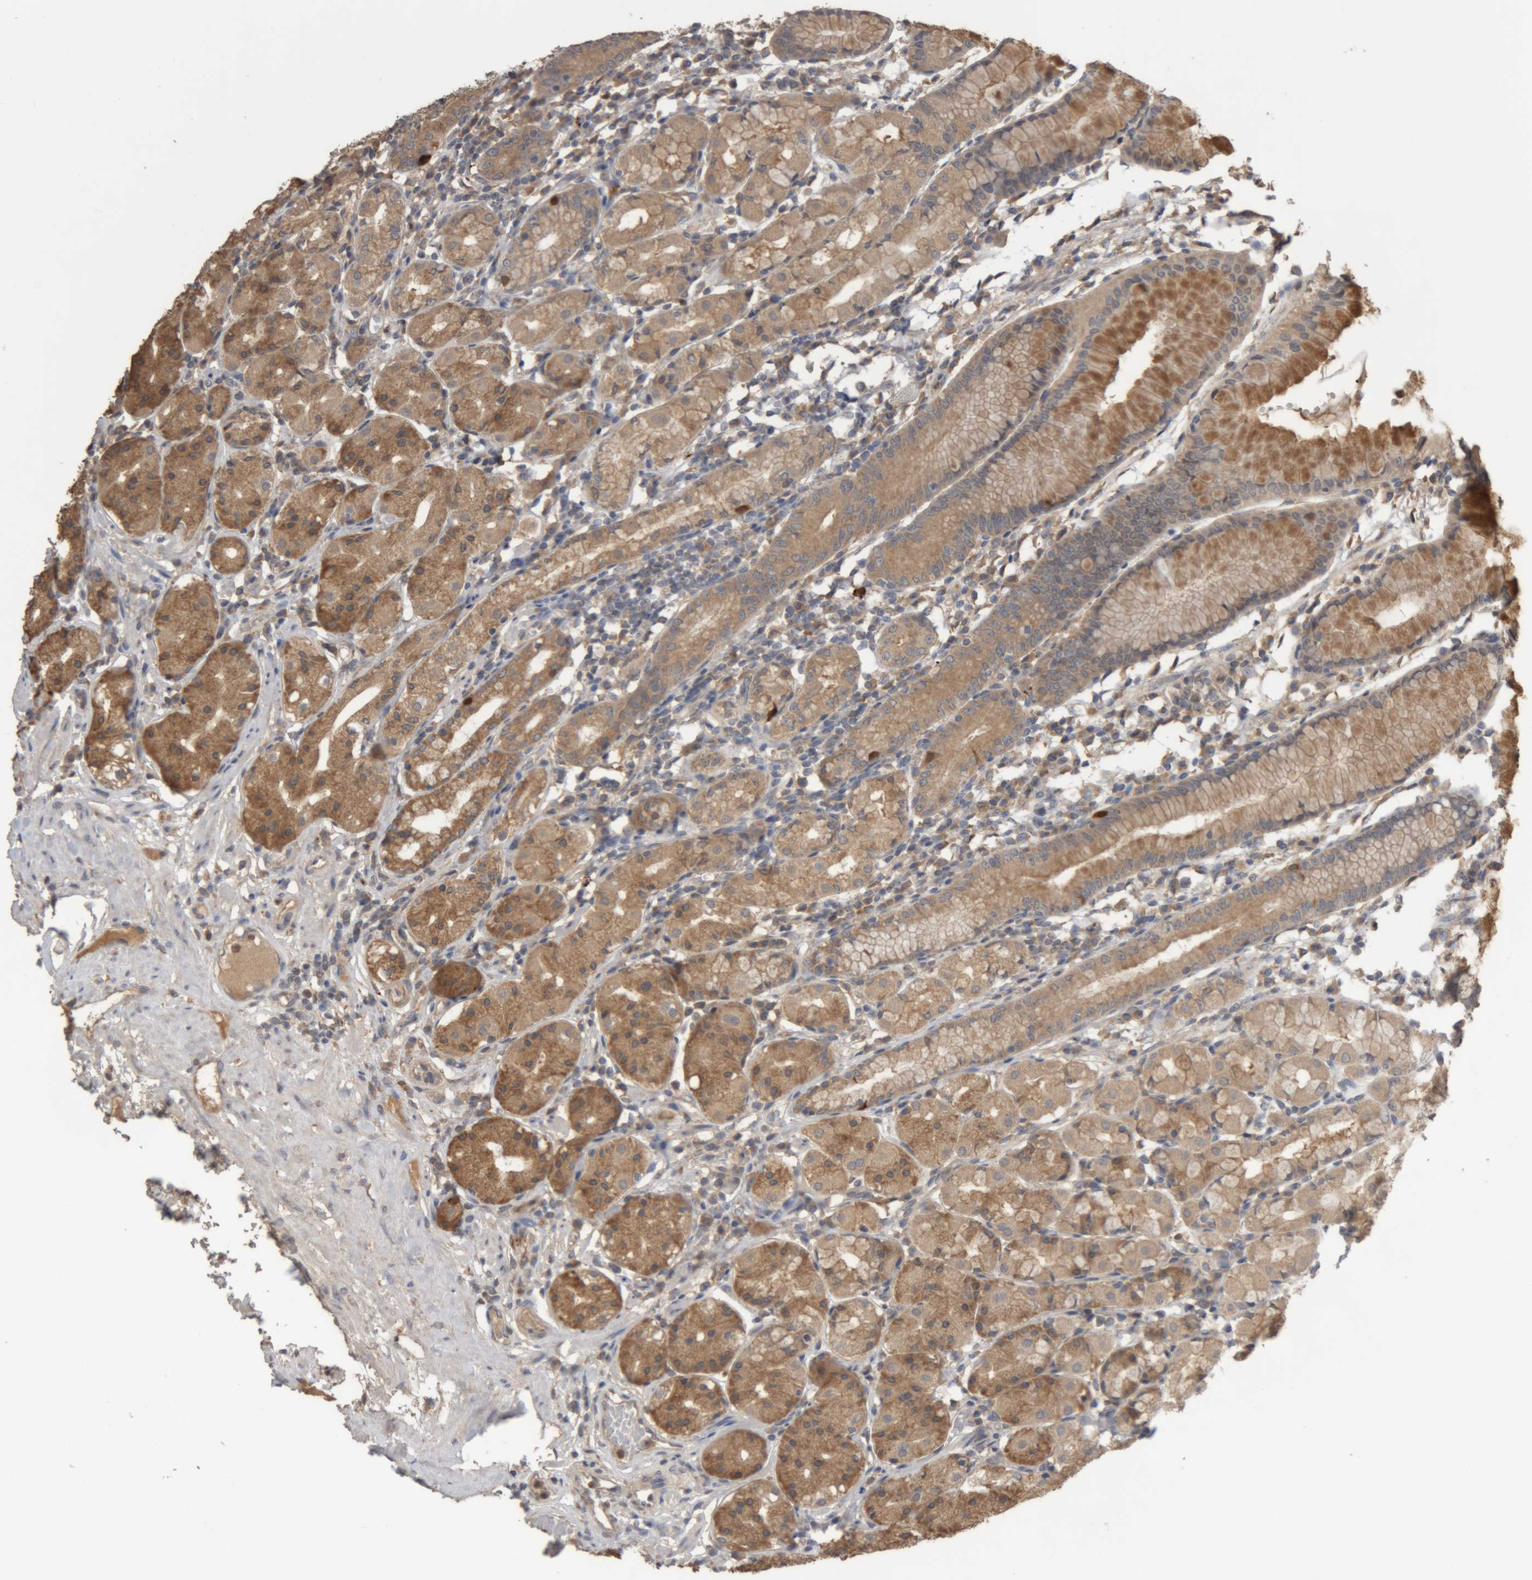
{"staining": {"intensity": "moderate", "quantity": ">75%", "location": "cytoplasmic/membranous"}, "tissue": "stomach", "cell_type": "Glandular cells", "image_type": "normal", "snomed": [{"axis": "morphology", "description": "Normal tissue, NOS"}, {"axis": "topography", "description": "Stomach, lower"}], "caption": "Immunohistochemical staining of benign stomach reveals moderate cytoplasmic/membranous protein expression in about >75% of glandular cells.", "gene": "TMED7", "patient": {"sex": "female", "age": 56}}